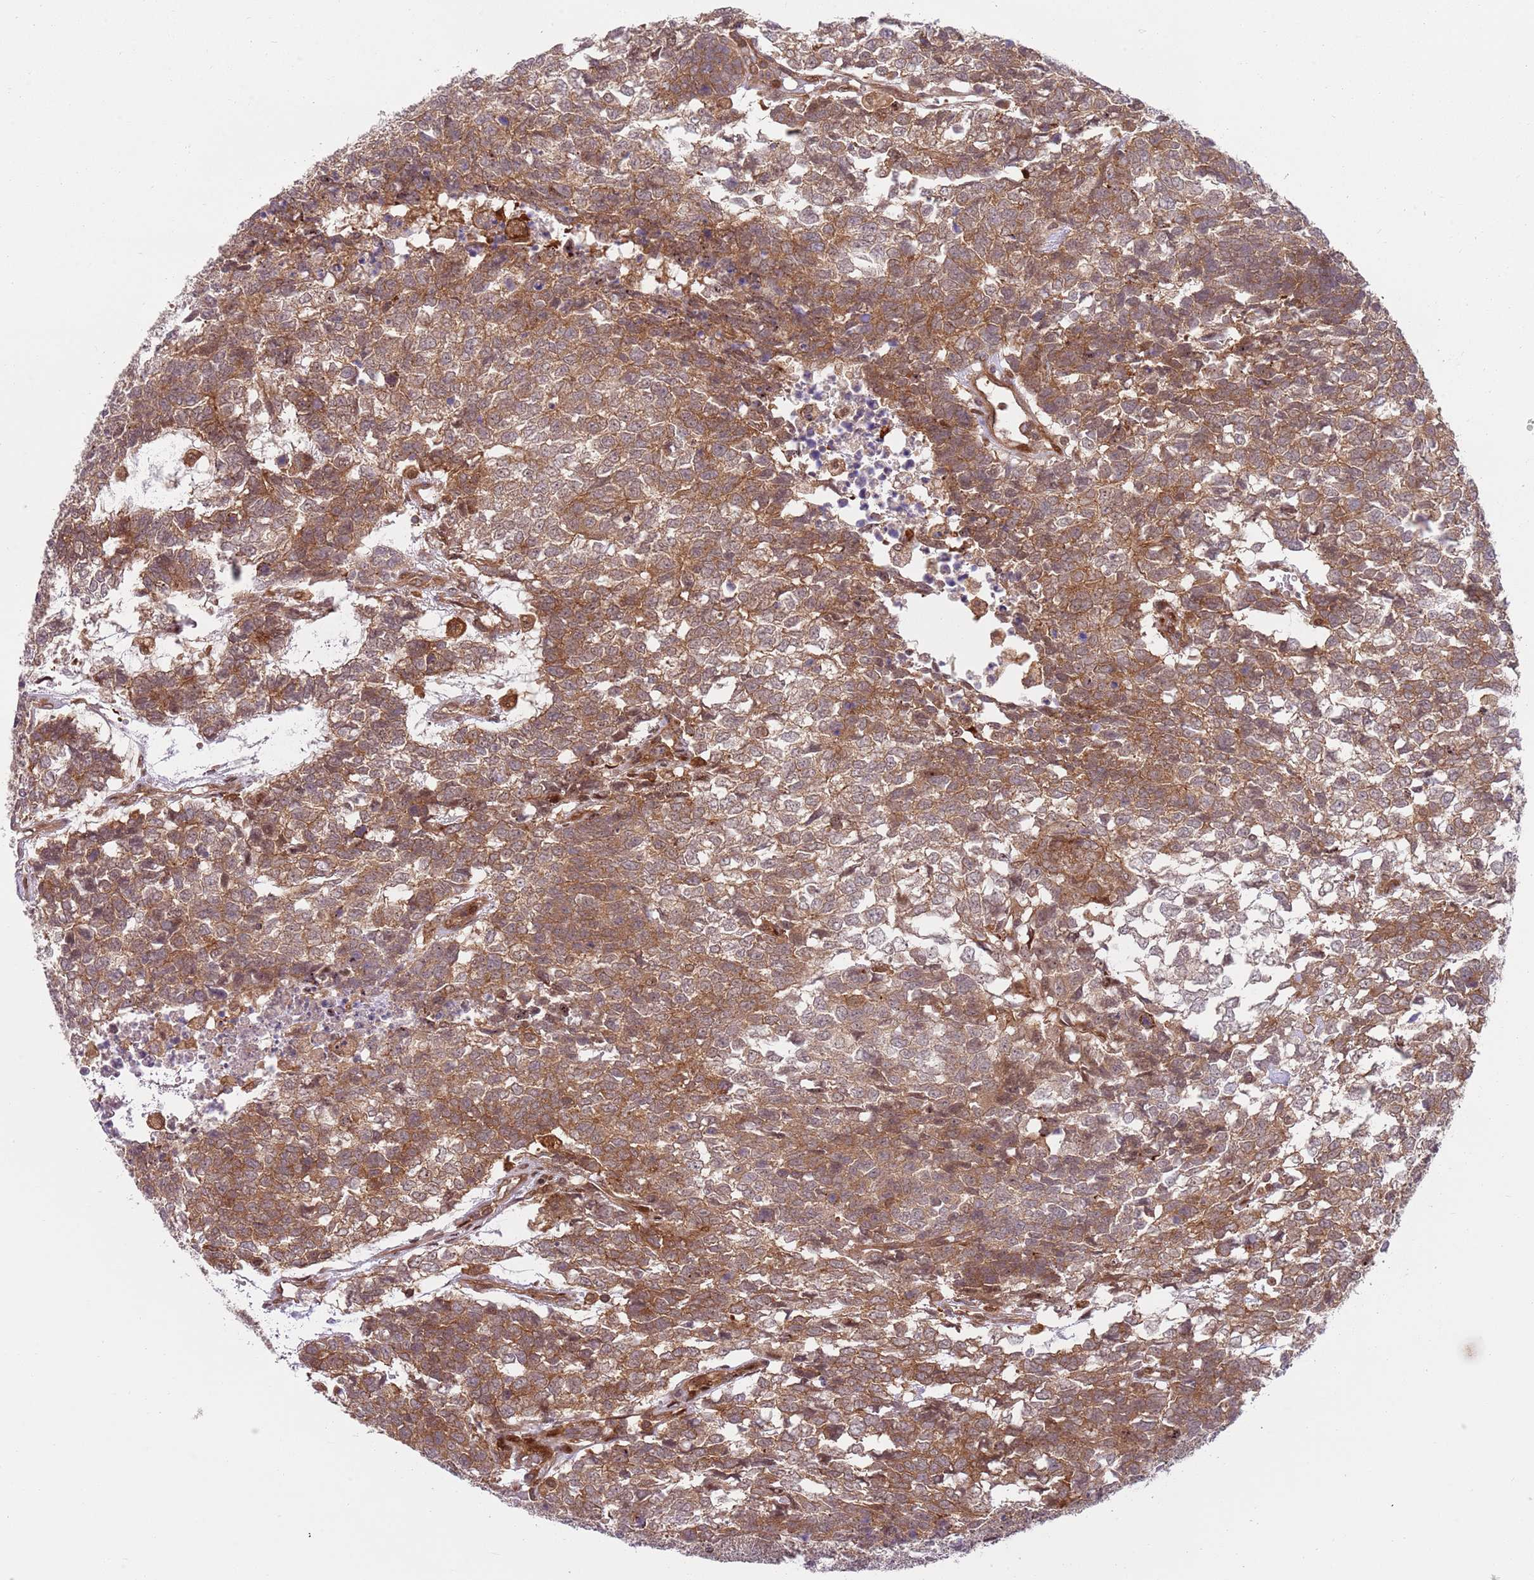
{"staining": {"intensity": "moderate", "quantity": ">75%", "location": "cytoplasmic/membranous"}, "tissue": "testis cancer", "cell_type": "Tumor cells", "image_type": "cancer", "snomed": [{"axis": "morphology", "description": "Carcinoma, Embryonal, NOS"}, {"axis": "topography", "description": "Testis"}], "caption": "A brown stain highlights moderate cytoplasmic/membranous positivity of a protein in embryonal carcinoma (testis) tumor cells. (IHC, brightfield microscopy, high magnification).", "gene": "GGA1", "patient": {"sex": "male", "age": 23}}